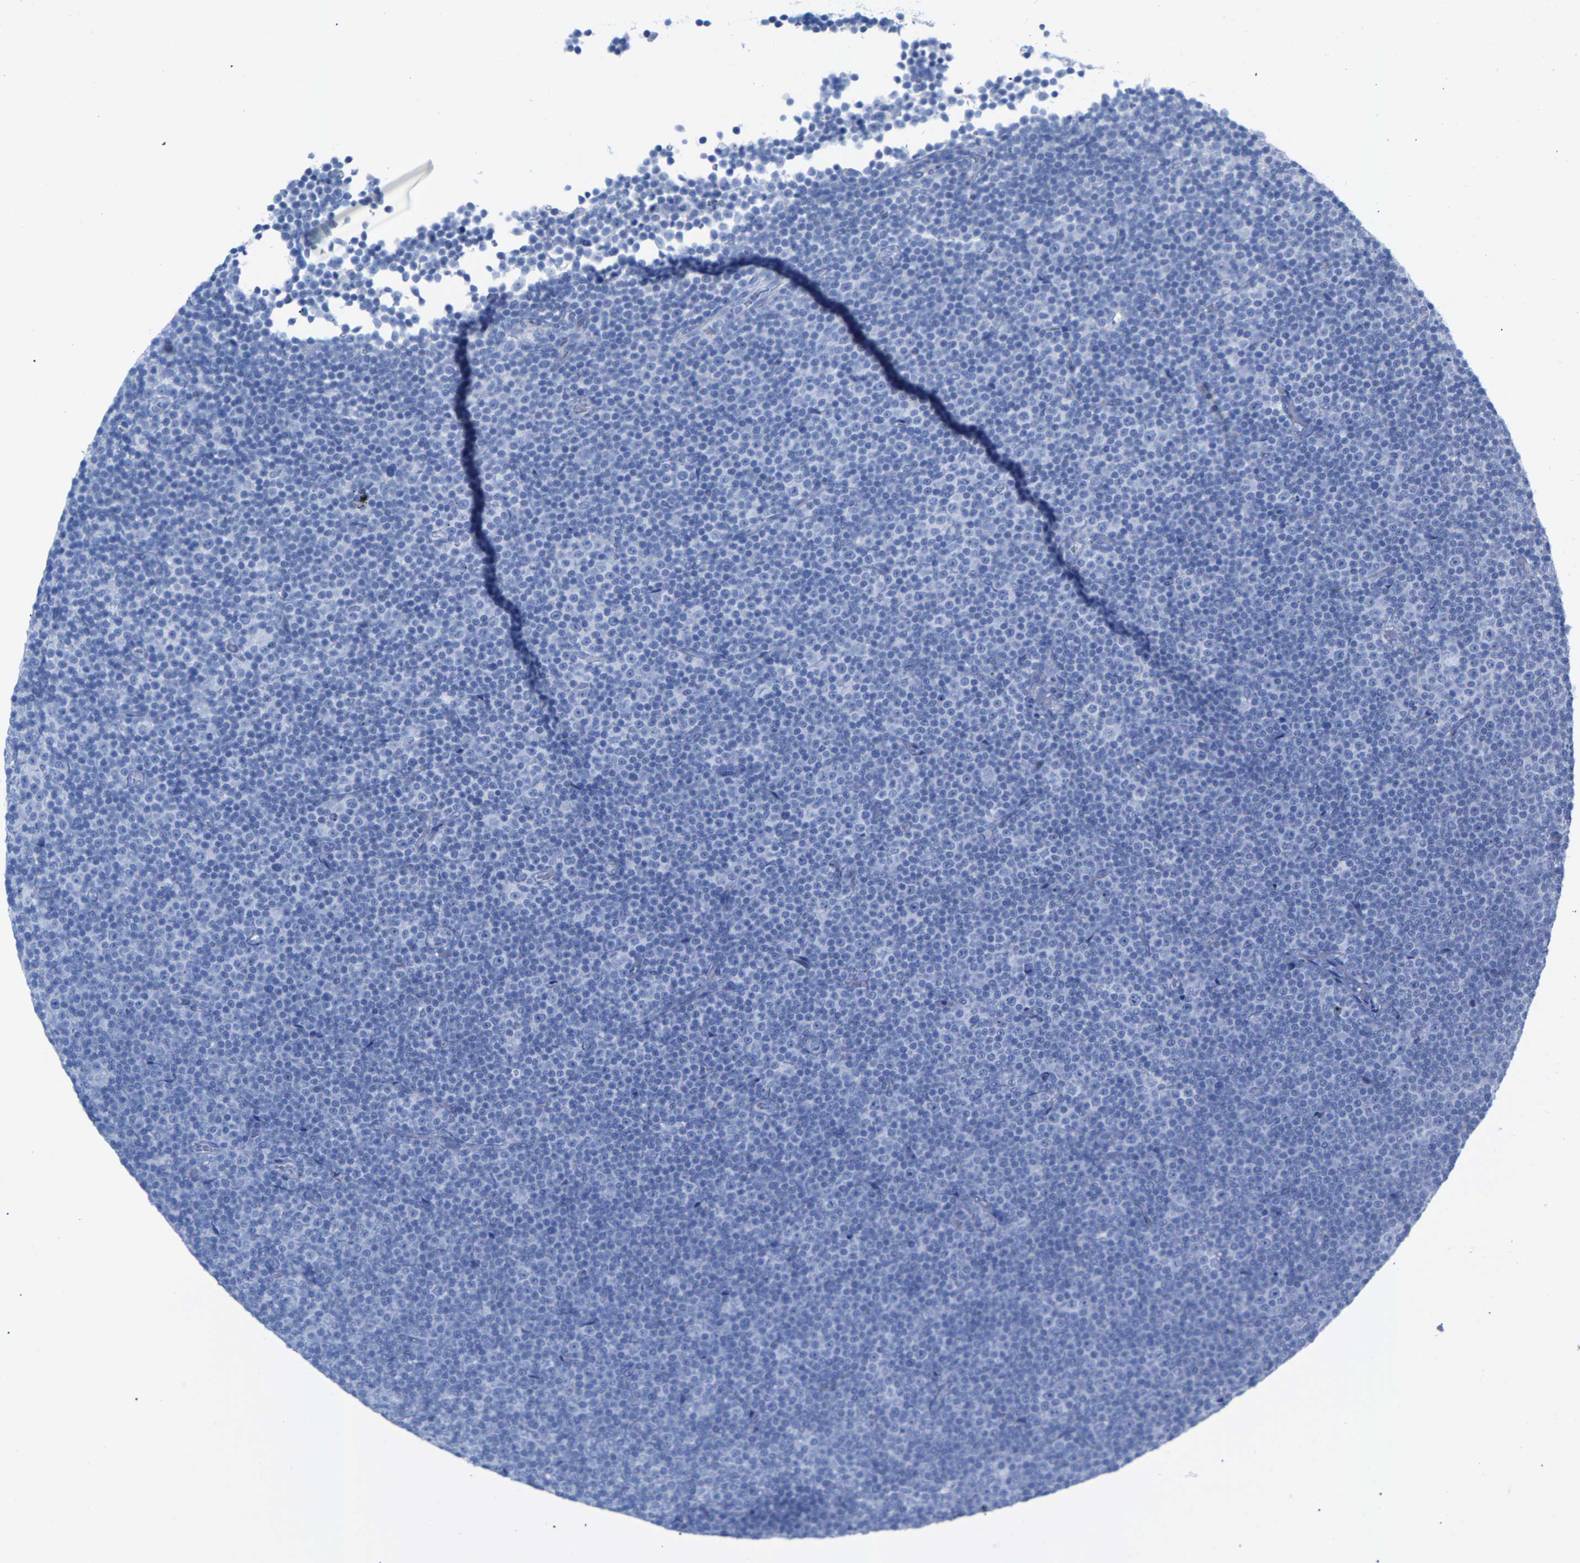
{"staining": {"intensity": "negative", "quantity": "none", "location": "none"}, "tissue": "lymphoma", "cell_type": "Tumor cells", "image_type": "cancer", "snomed": [{"axis": "morphology", "description": "Malignant lymphoma, non-Hodgkin's type, Low grade"}, {"axis": "topography", "description": "Lymph node"}], "caption": "This is an immunohistochemistry (IHC) photomicrograph of lymphoma. There is no staining in tumor cells.", "gene": "CPA1", "patient": {"sex": "female", "age": 67}}